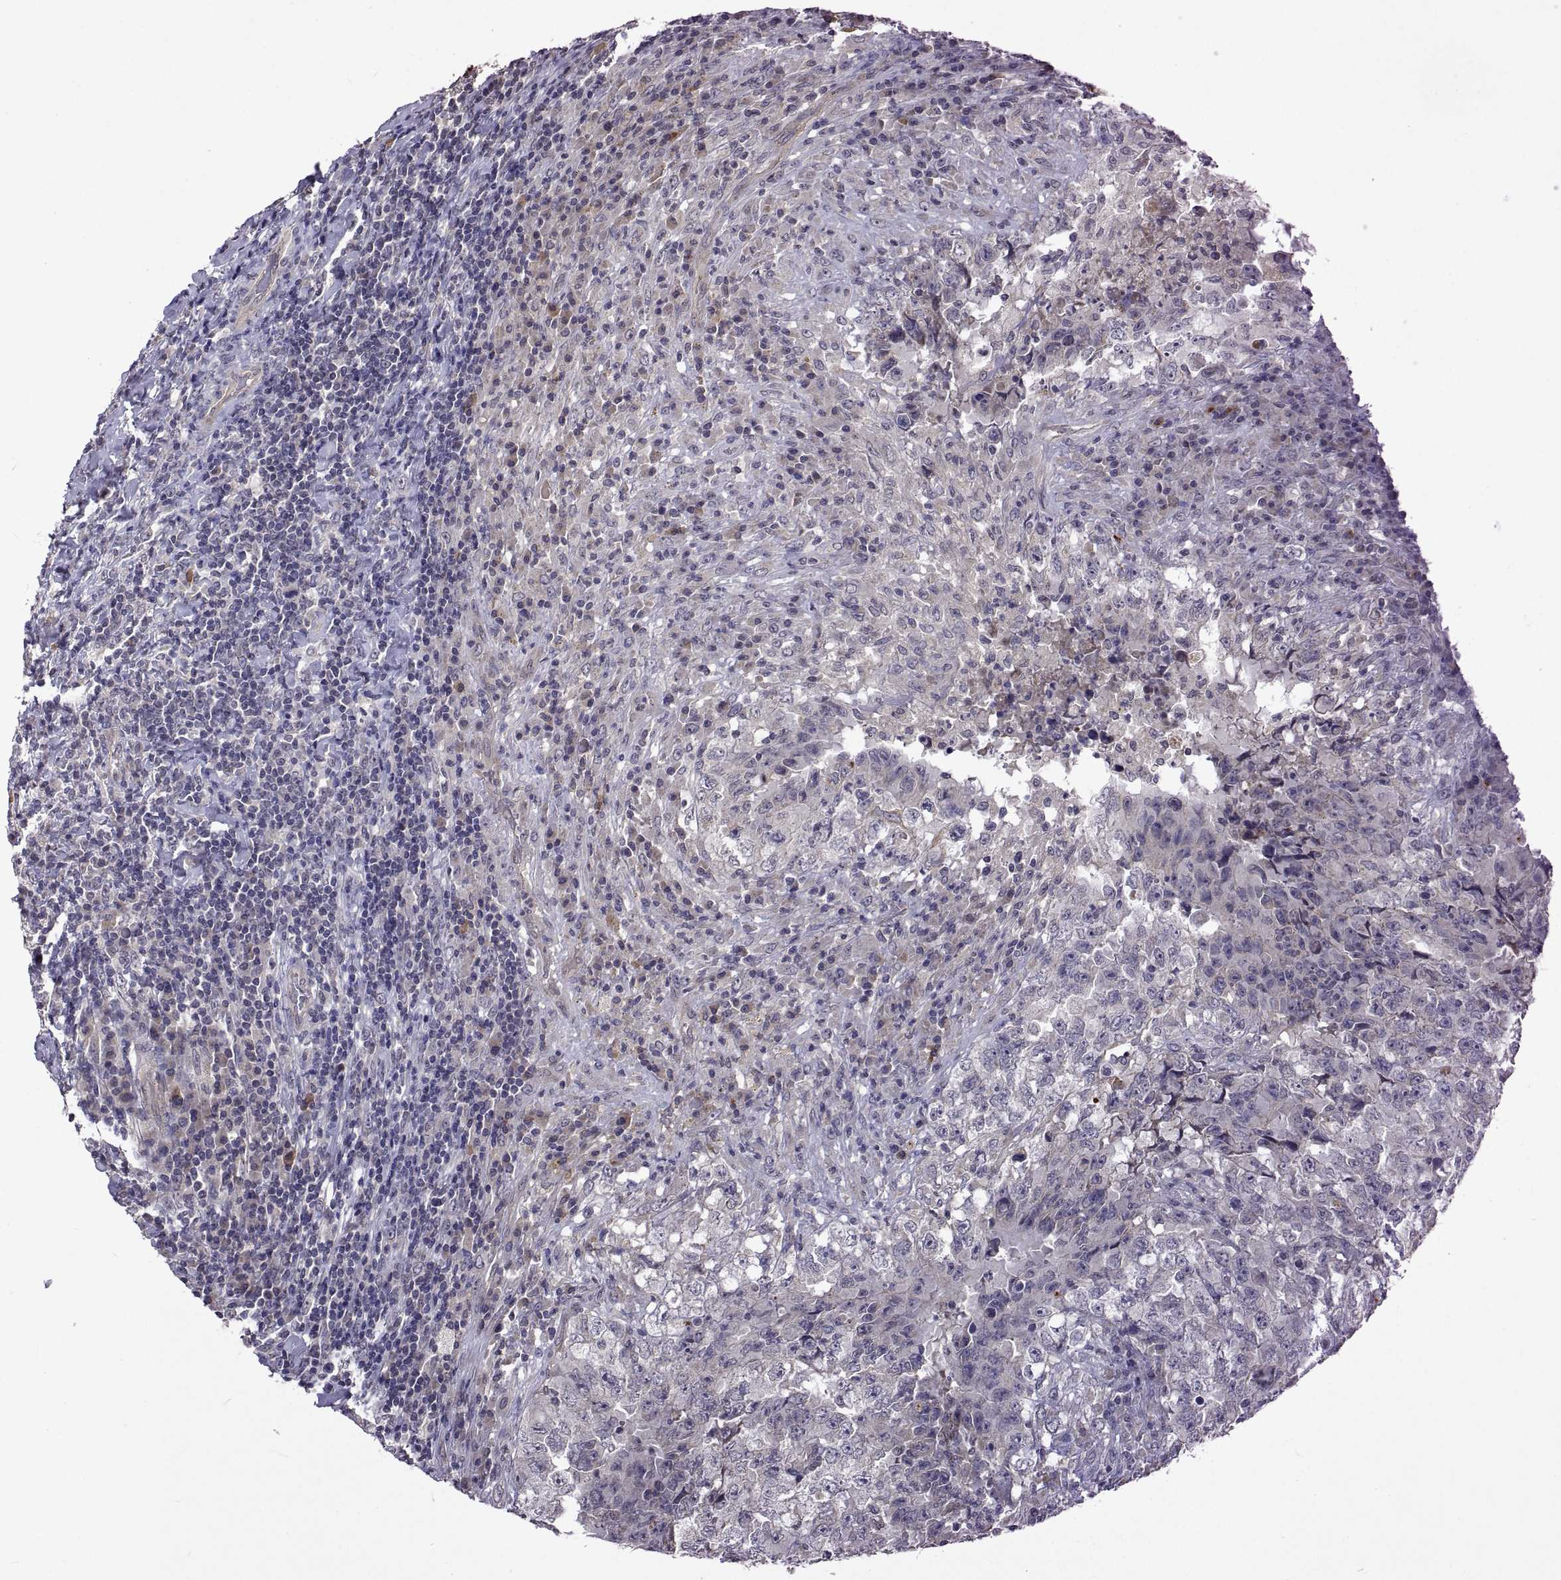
{"staining": {"intensity": "negative", "quantity": "none", "location": "none"}, "tissue": "testis cancer", "cell_type": "Tumor cells", "image_type": "cancer", "snomed": [{"axis": "morphology", "description": "Necrosis, NOS"}, {"axis": "morphology", "description": "Carcinoma, Embryonal, NOS"}, {"axis": "topography", "description": "Testis"}], "caption": "DAB immunohistochemical staining of testis embryonal carcinoma displays no significant positivity in tumor cells.", "gene": "LAMA1", "patient": {"sex": "male", "age": 19}}